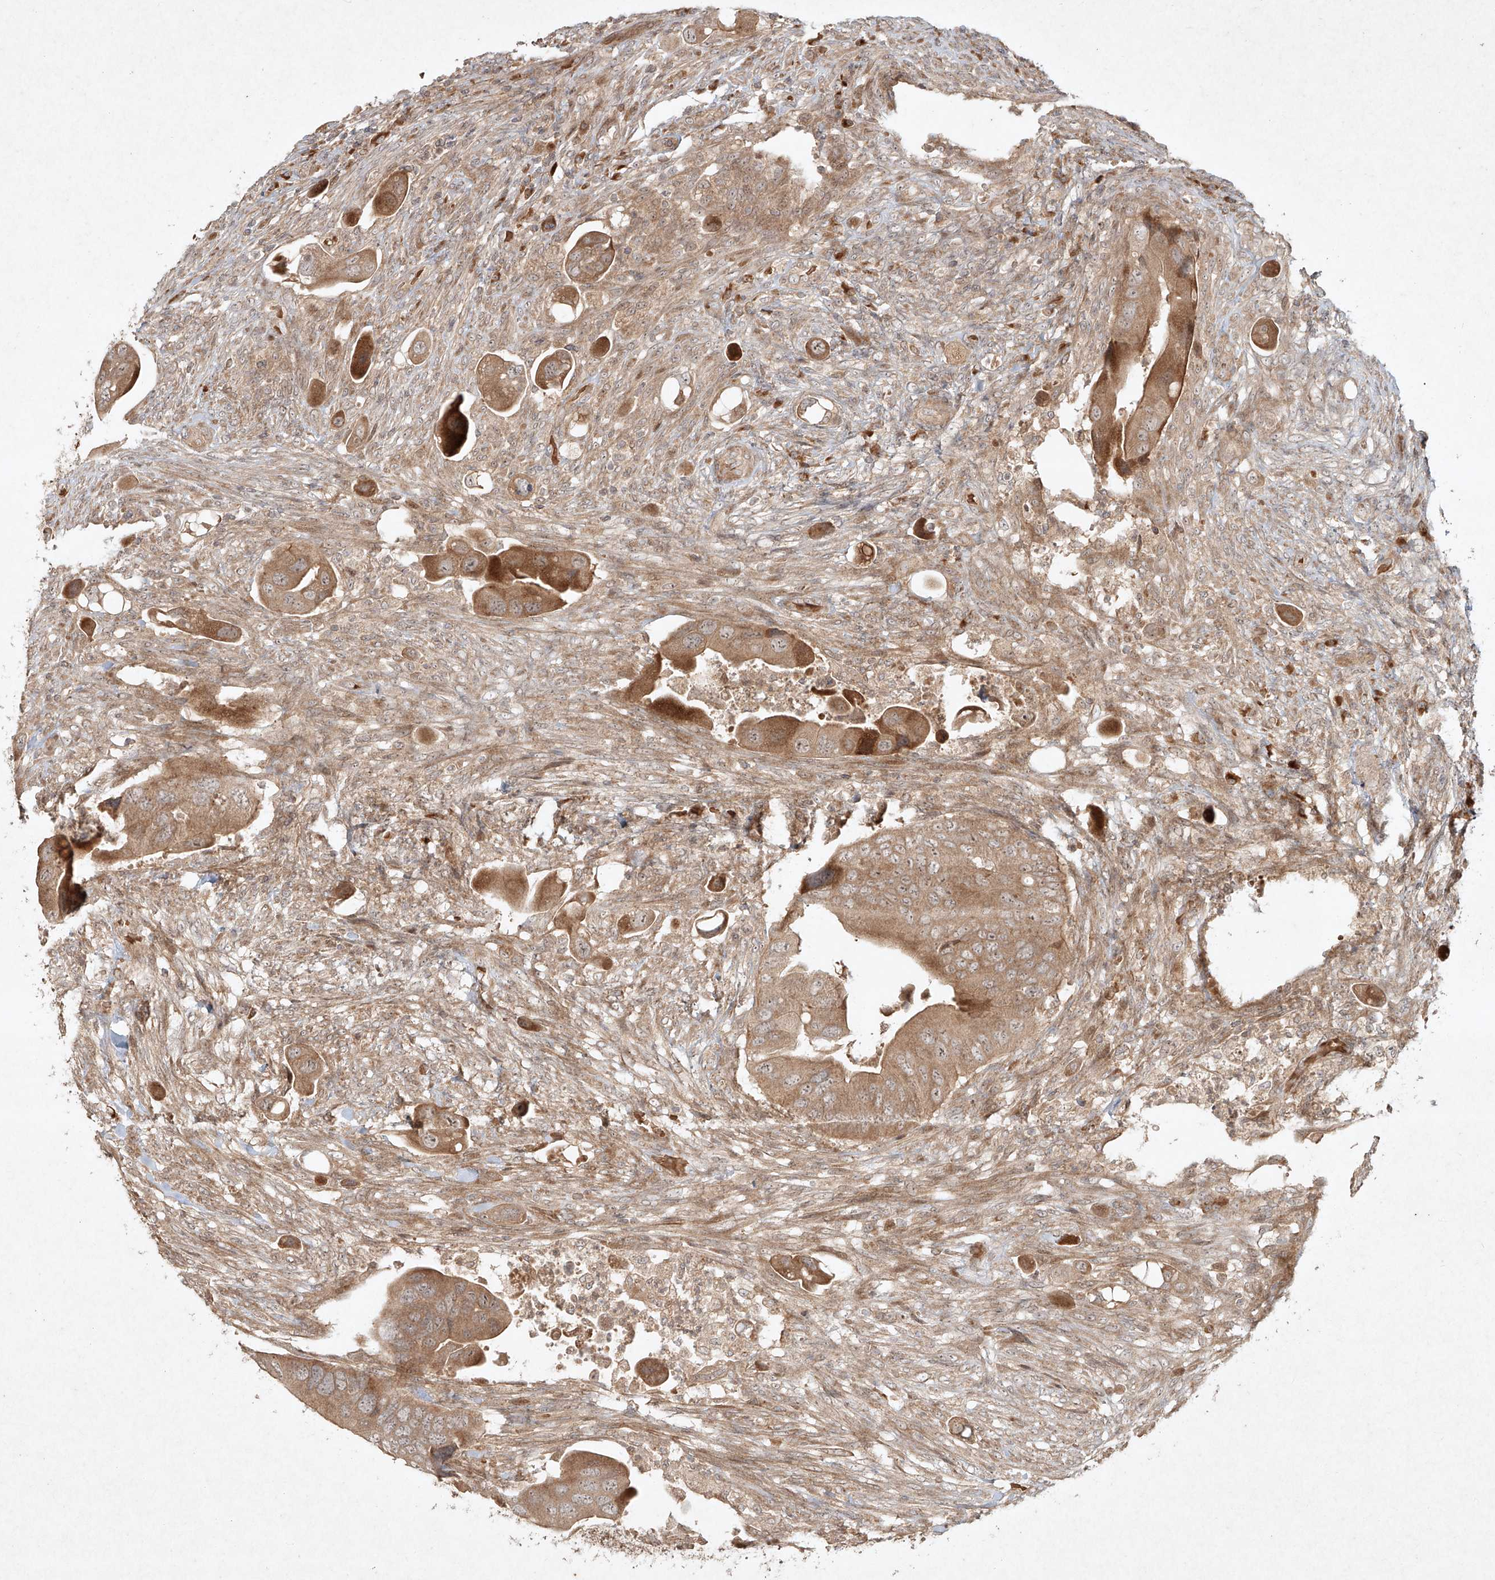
{"staining": {"intensity": "moderate", "quantity": ">75%", "location": "cytoplasmic/membranous,nuclear"}, "tissue": "colorectal cancer", "cell_type": "Tumor cells", "image_type": "cancer", "snomed": [{"axis": "morphology", "description": "Adenocarcinoma, NOS"}, {"axis": "topography", "description": "Rectum"}], "caption": "Colorectal cancer (adenocarcinoma) stained with DAB immunohistochemistry (IHC) reveals medium levels of moderate cytoplasmic/membranous and nuclear positivity in approximately >75% of tumor cells.", "gene": "CYYR1", "patient": {"sex": "female", "age": 57}}